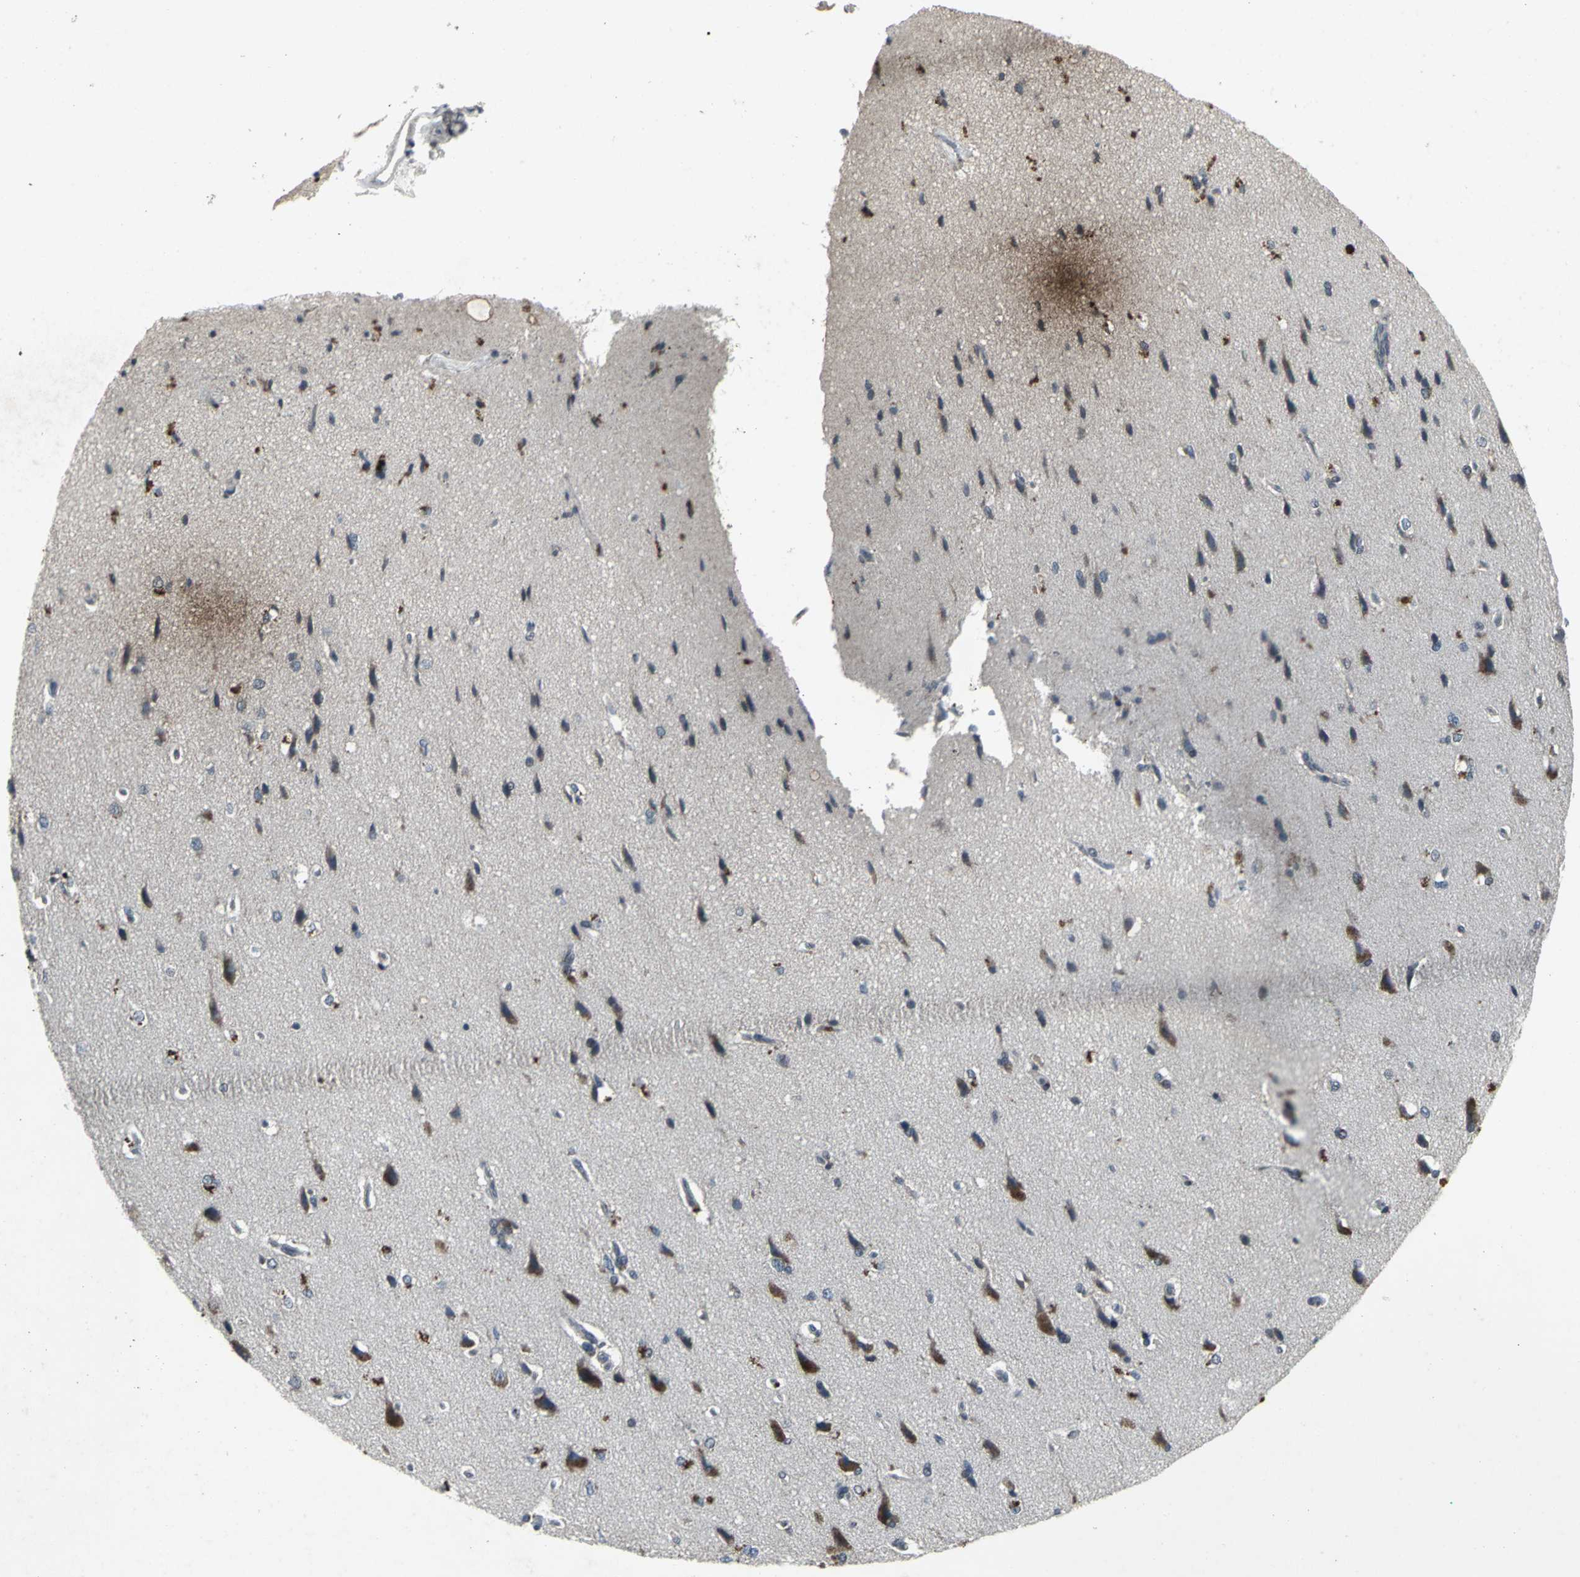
{"staining": {"intensity": "negative", "quantity": "none", "location": "none"}, "tissue": "cerebral cortex", "cell_type": "Endothelial cells", "image_type": "normal", "snomed": [{"axis": "morphology", "description": "Normal tissue, NOS"}, {"axis": "topography", "description": "Cerebral cortex"}], "caption": "DAB immunohistochemical staining of benign cerebral cortex displays no significant positivity in endothelial cells.", "gene": "BMP4", "patient": {"sex": "male", "age": 62}}